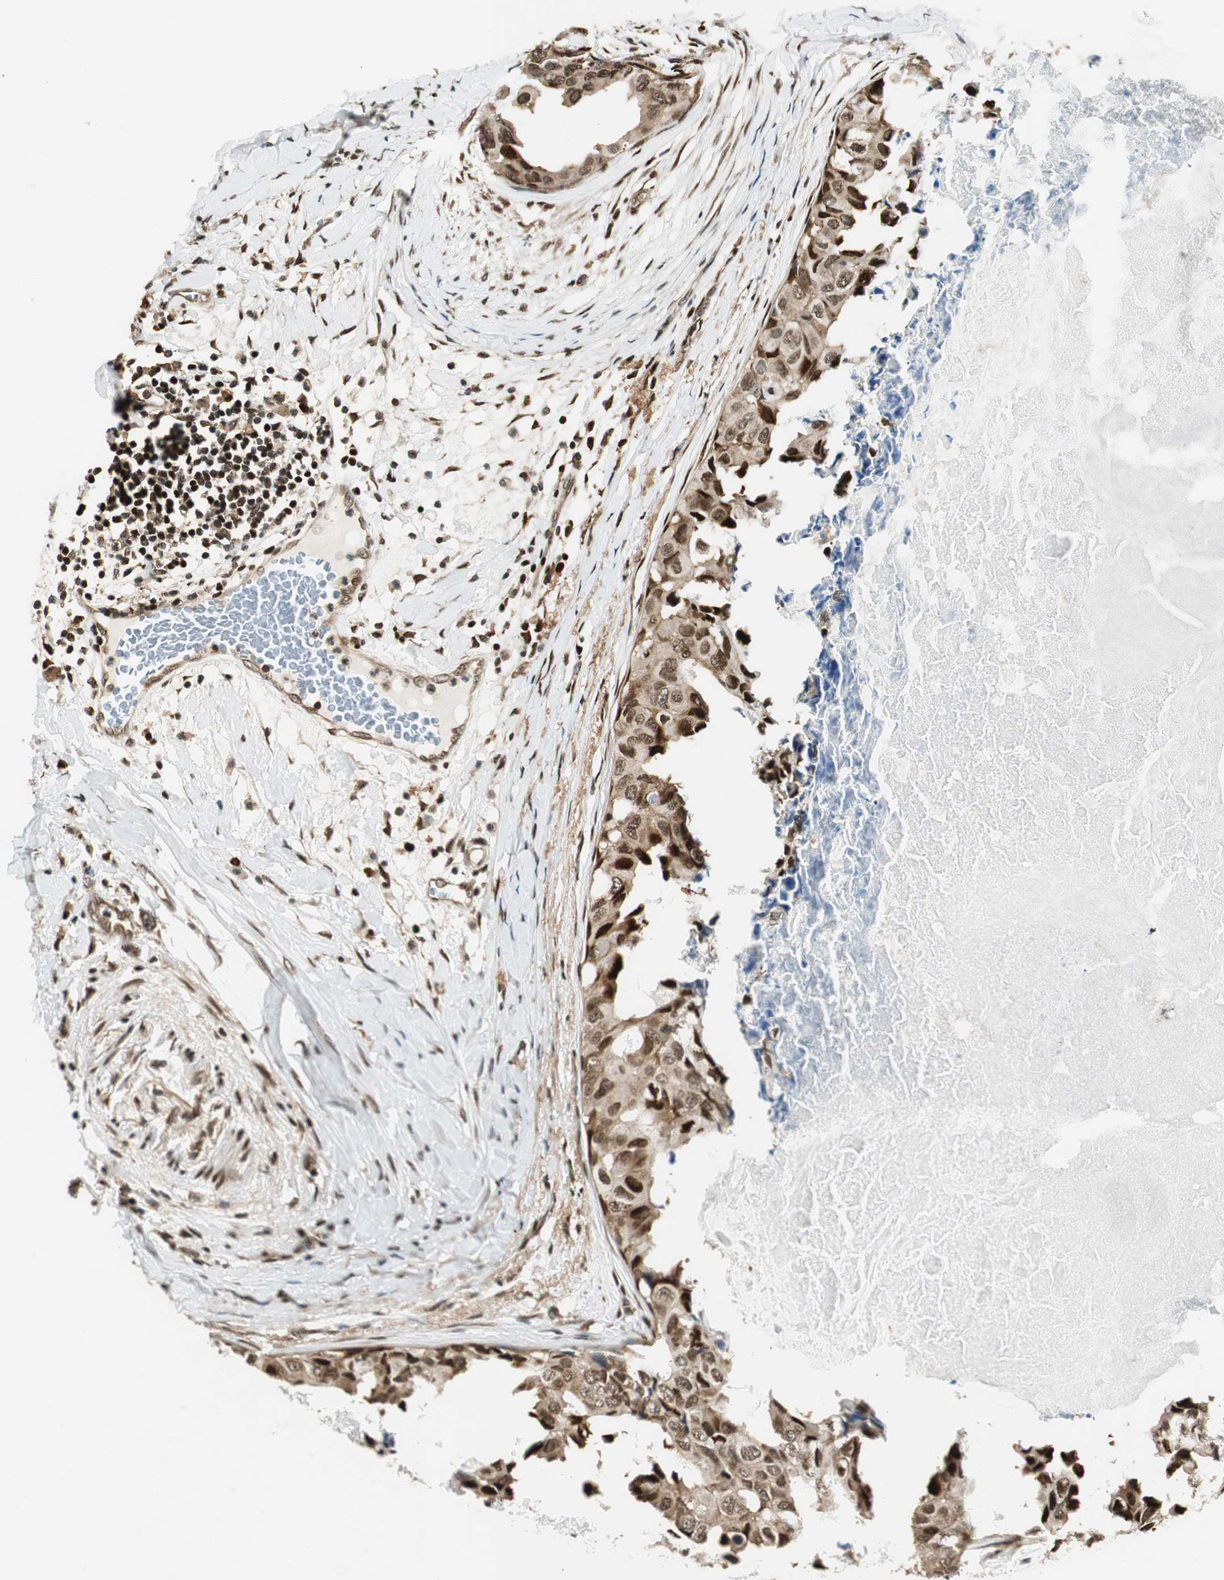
{"staining": {"intensity": "strong", "quantity": ">75%", "location": "cytoplasmic/membranous,nuclear"}, "tissue": "breast cancer", "cell_type": "Tumor cells", "image_type": "cancer", "snomed": [{"axis": "morphology", "description": "Duct carcinoma"}, {"axis": "topography", "description": "Breast"}], "caption": "This image displays immunohistochemistry (IHC) staining of breast cancer (infiltrating ductal carcinoma), with high strong cytoplasmic/membranous and nuclear positivity in about >75% of tumor cells.", "gene": "RING1", "patient": {"sex": "female", "age": 40}}